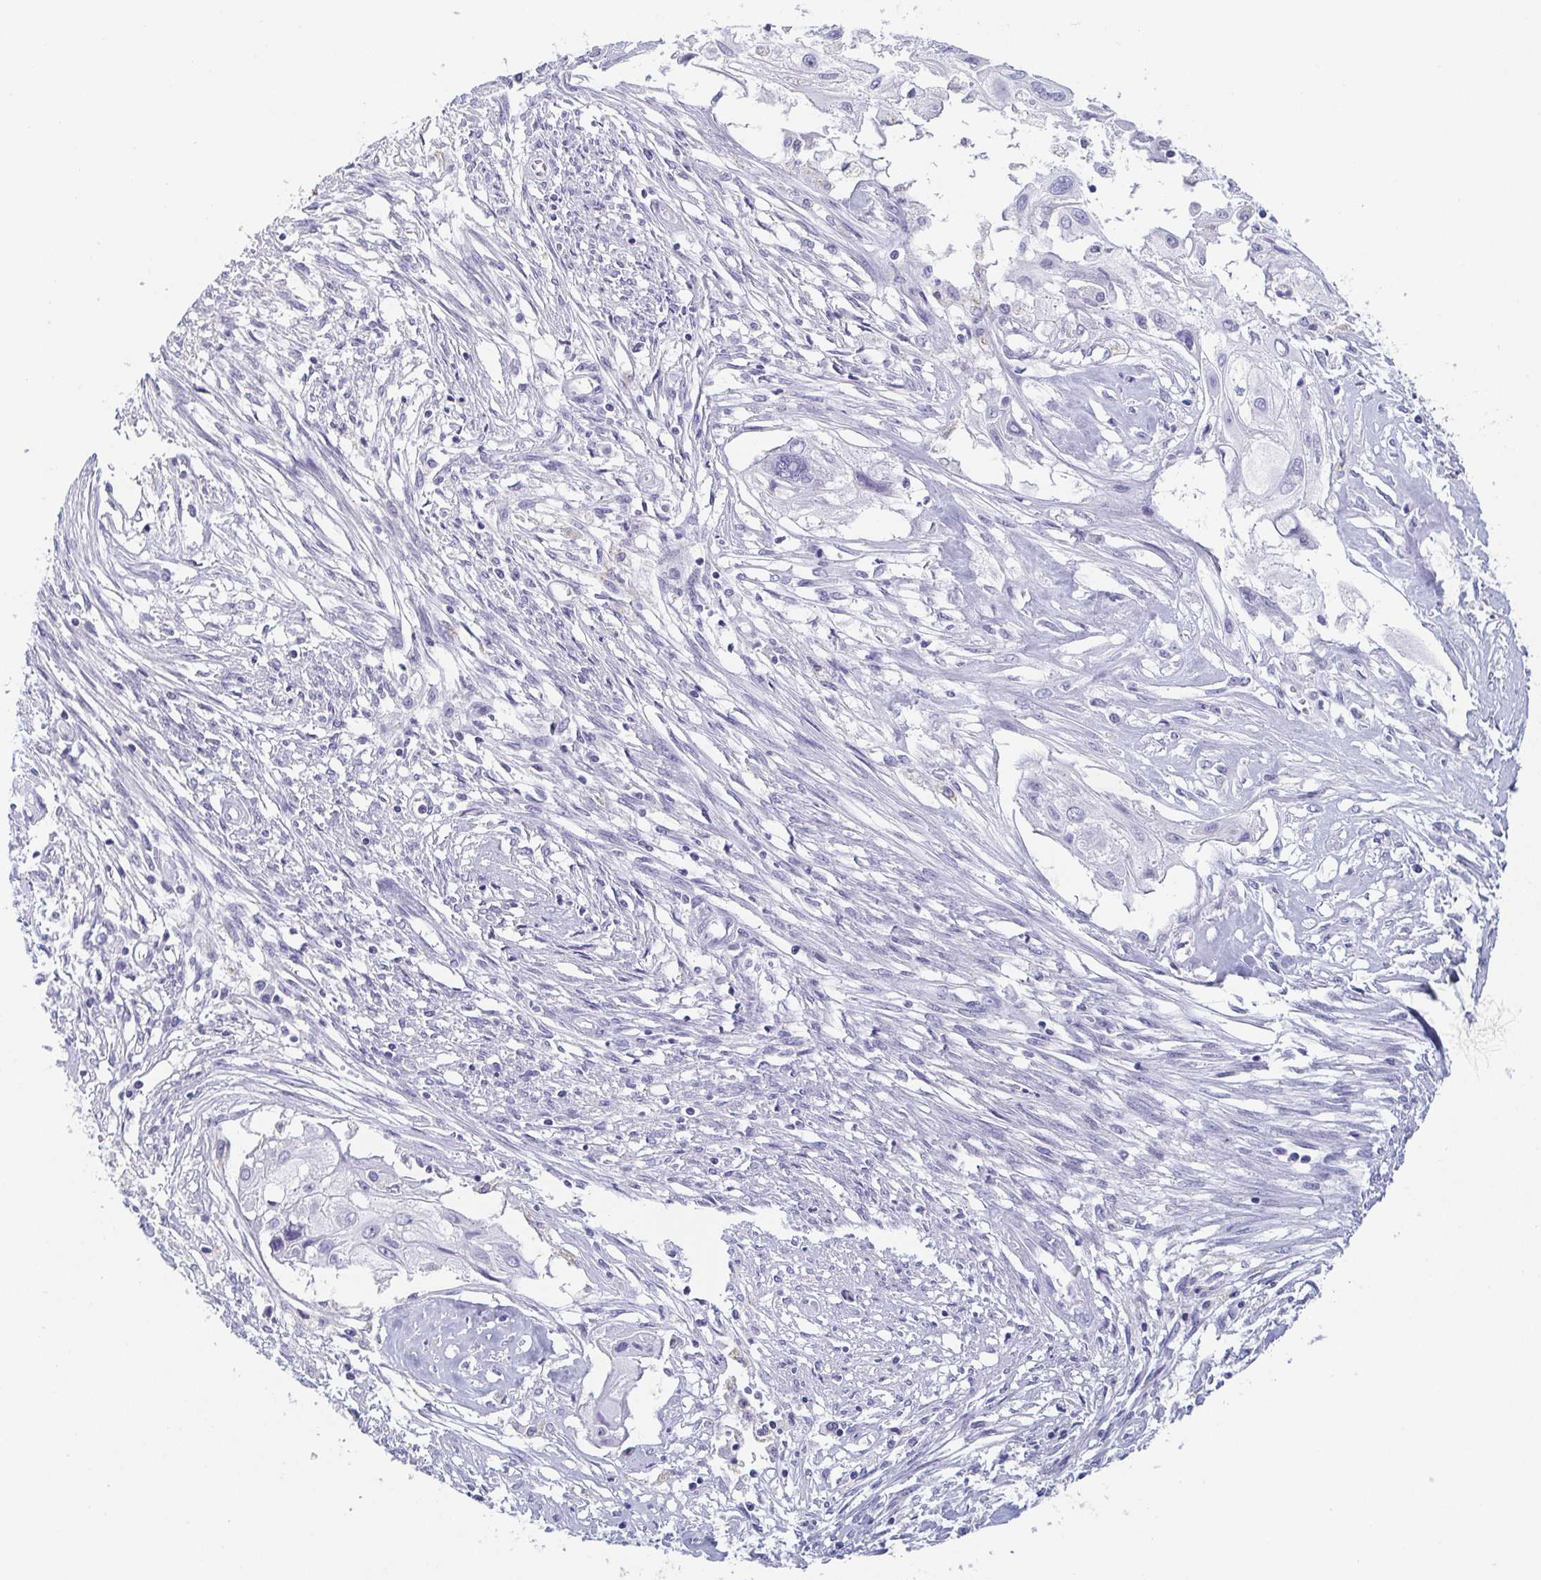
{"staining": {"intensity": "negative", "quantity": "none", "location": "none"}, "tissue": "cervical cancer", "cell_type": "Tumor cells", "image_type": "cancer", "snomed": [{"axis": "morphology", "description": "Squamous cell carcinoma, NOS"}, {"axis": "topography", "description": "Cervix"}], "caption": "An IHC histopathology image of cervical cancer (squamous cell carcinoma) is shown. There is no staining in tumor cells of cervical cancer (squamous cell carcinoma).", "gene": "REG4", "patient": {"sex": "female", "age": 49}}